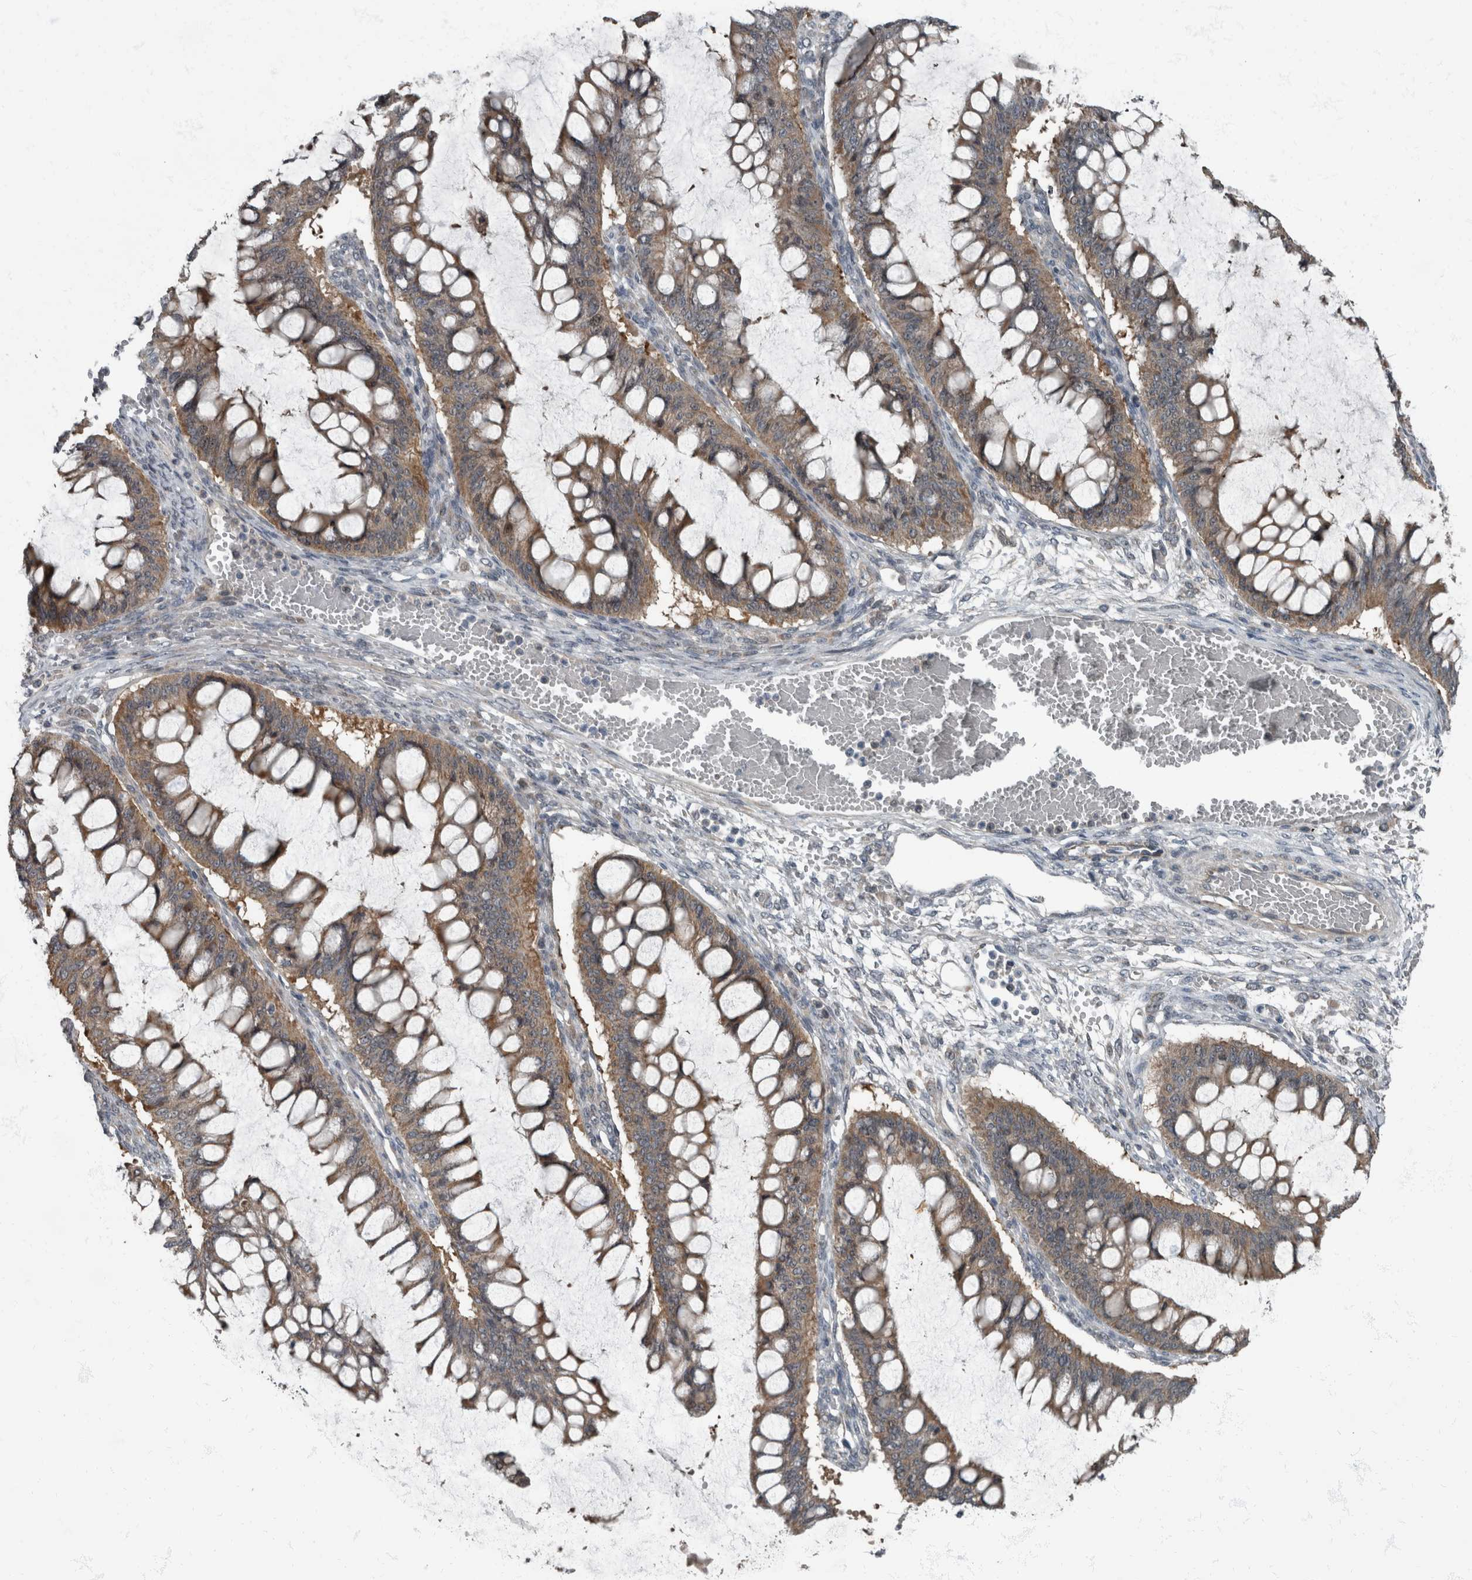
{"staining": {"intensity": "moderate", "quantity": ">75%", "location": "cytoplasmic/membranous"}, "tissue": "ovarian cancer", "cell_type": "Tumor cells", "image_type": "cancer", "snomed": [{"axis": "morphology", "description": "Cystadenocarcinoma, mucinous, NOS"}, {"axis": "topography", "description": "Ovary"}], "caption": "High-magnification brightfield microscopy of ovarian cancer (mucinous cystadenocarcinoma) stained with DAB (brown) and counterstained with hematoxylin (blue). tumor cells exhibit moderate cytoplasmic/membranous staining is present in approximately>75% of cells.", "gene": "RABGGTB", "patient": {"sex": "female", "age": 73}}